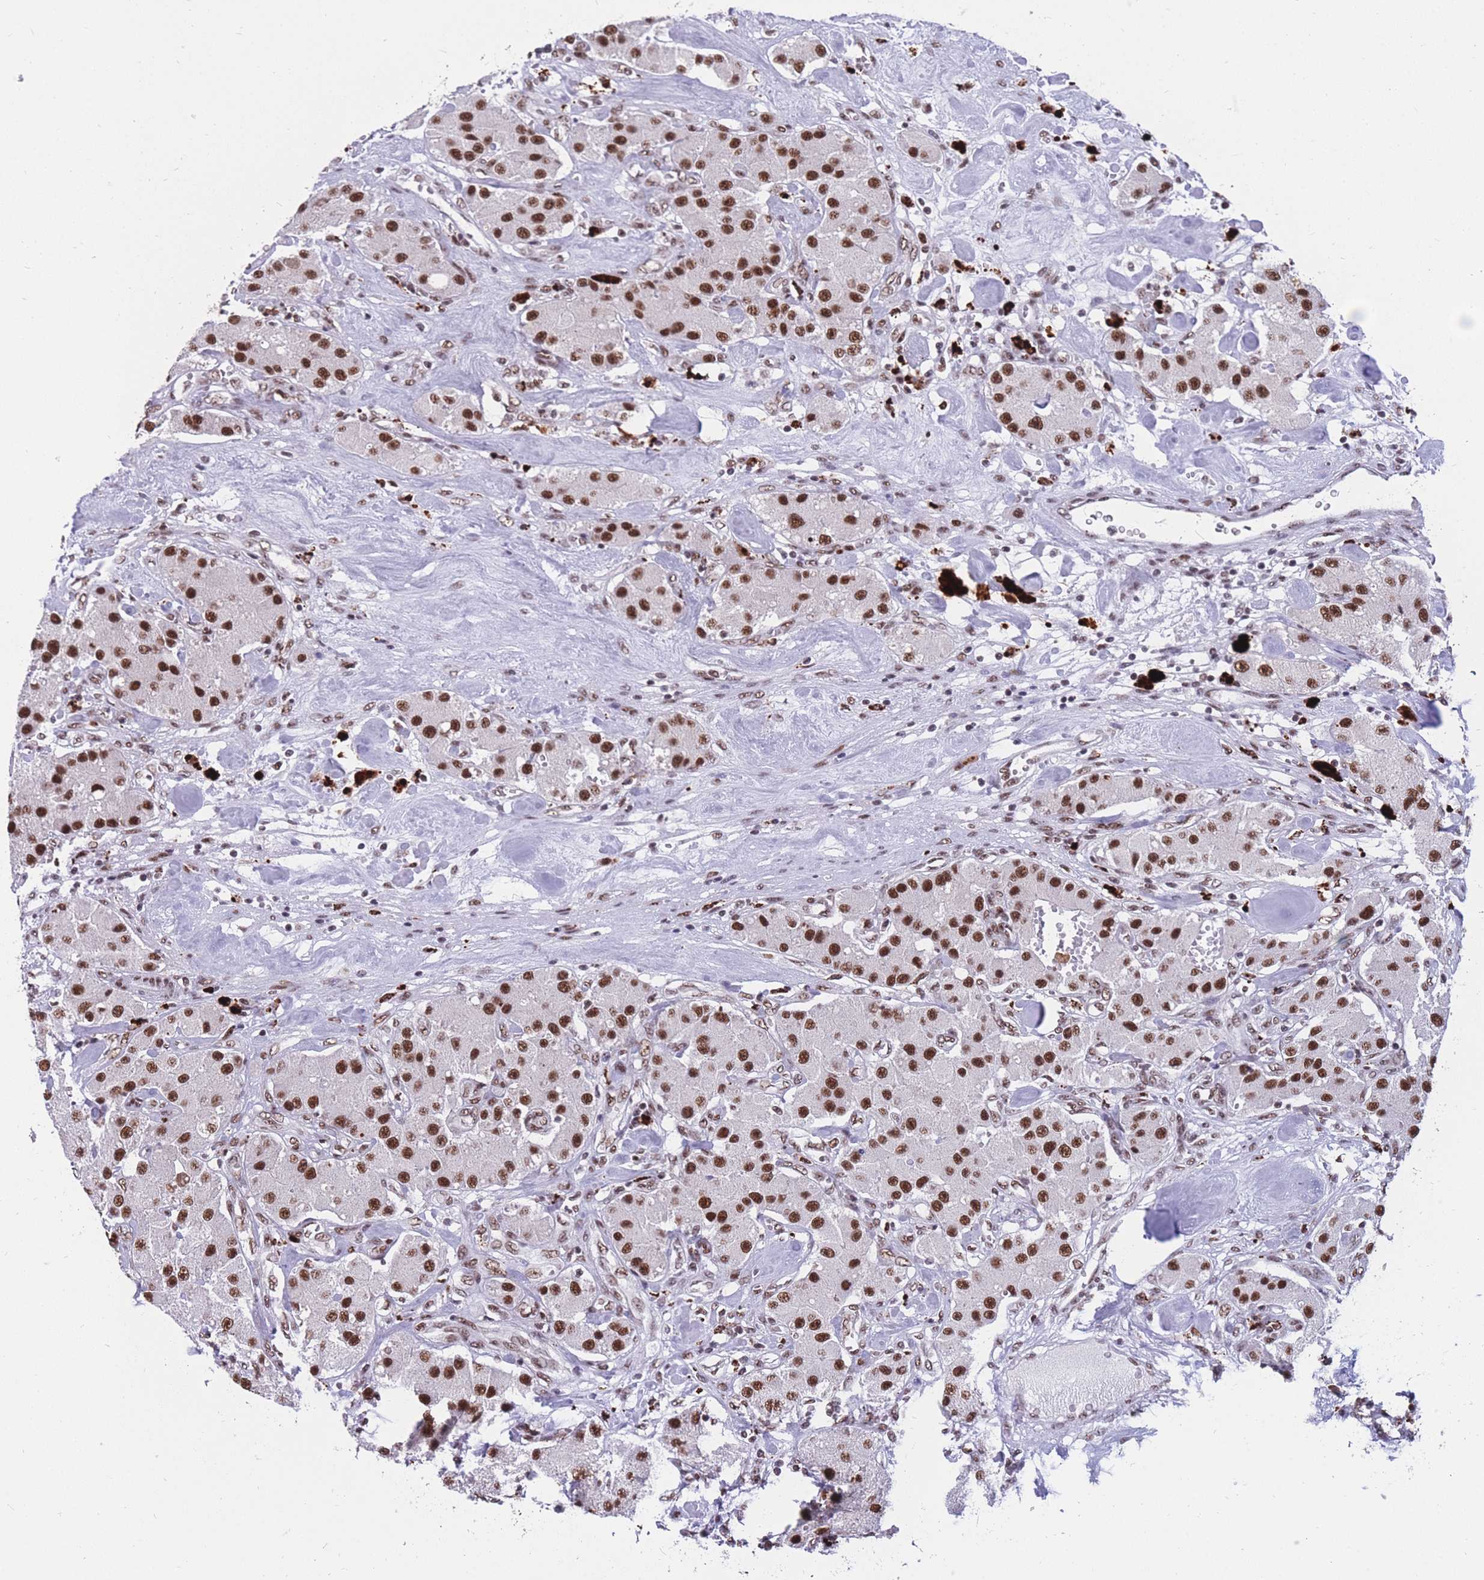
{"staining": {"intensity": "strong", "quantity": ">75%", "location": "nuclear"}, "tissue": "carcinoid", "cell_type": "Tumor cells", "image_type": "cancer", "snomed": [{"axis": "morphology", "description": "Carcinoid, malignant, NOS"}, {"axis": "topography", "description": "Pancreas"}], "caption": "The immunohistochemical stain labels strong nuclear expression in tumor cells of carcinoid (malignant) tissue.", "gene": "PRPF19", "patient": {"sex": "male", "age": 41}}